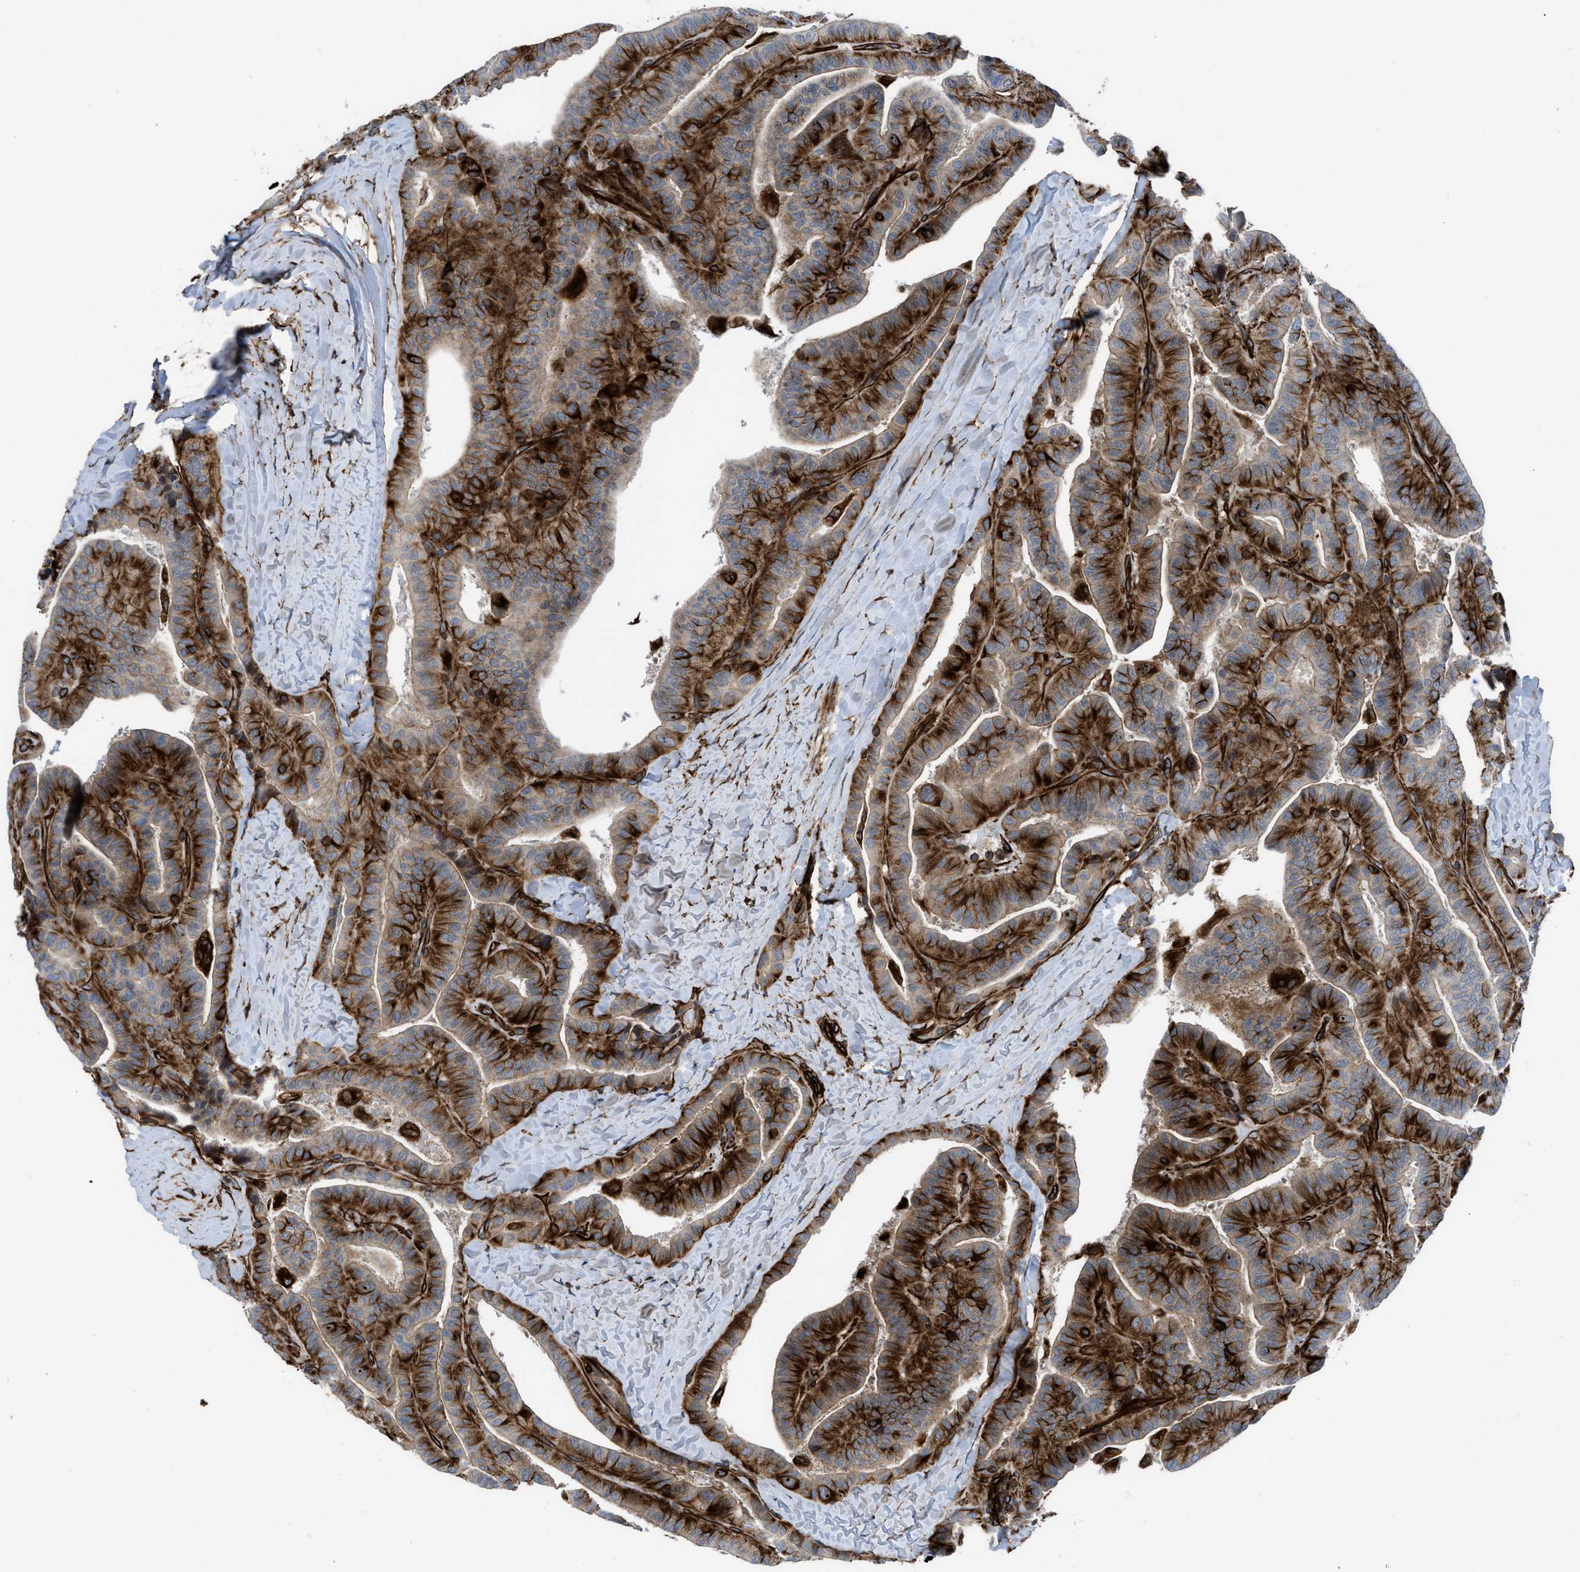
{"staining": {"intensity": "strong", "quantity": "25%-75%", "location": "cytoplasmic/membranous"}, "tissue": "thyroid cancer", "cell_type": "Tumor cells", "image_type": "cancer", "snomed": [{"axis": "morphology", "description": "Papillary adenocarcinoma, NOS"}, {"axis": "topography", "description": "Thyroid gland"}], "caption": "This is a micrograph of immunohistochemistry (IHC) staining of papillary adenocarcinoma (thyroid), which shows strong staining in the cytoplasmic/membranous of tumor cells.", "gene": "PTPRE", "patient": {"sex": "male", "age": 77}}